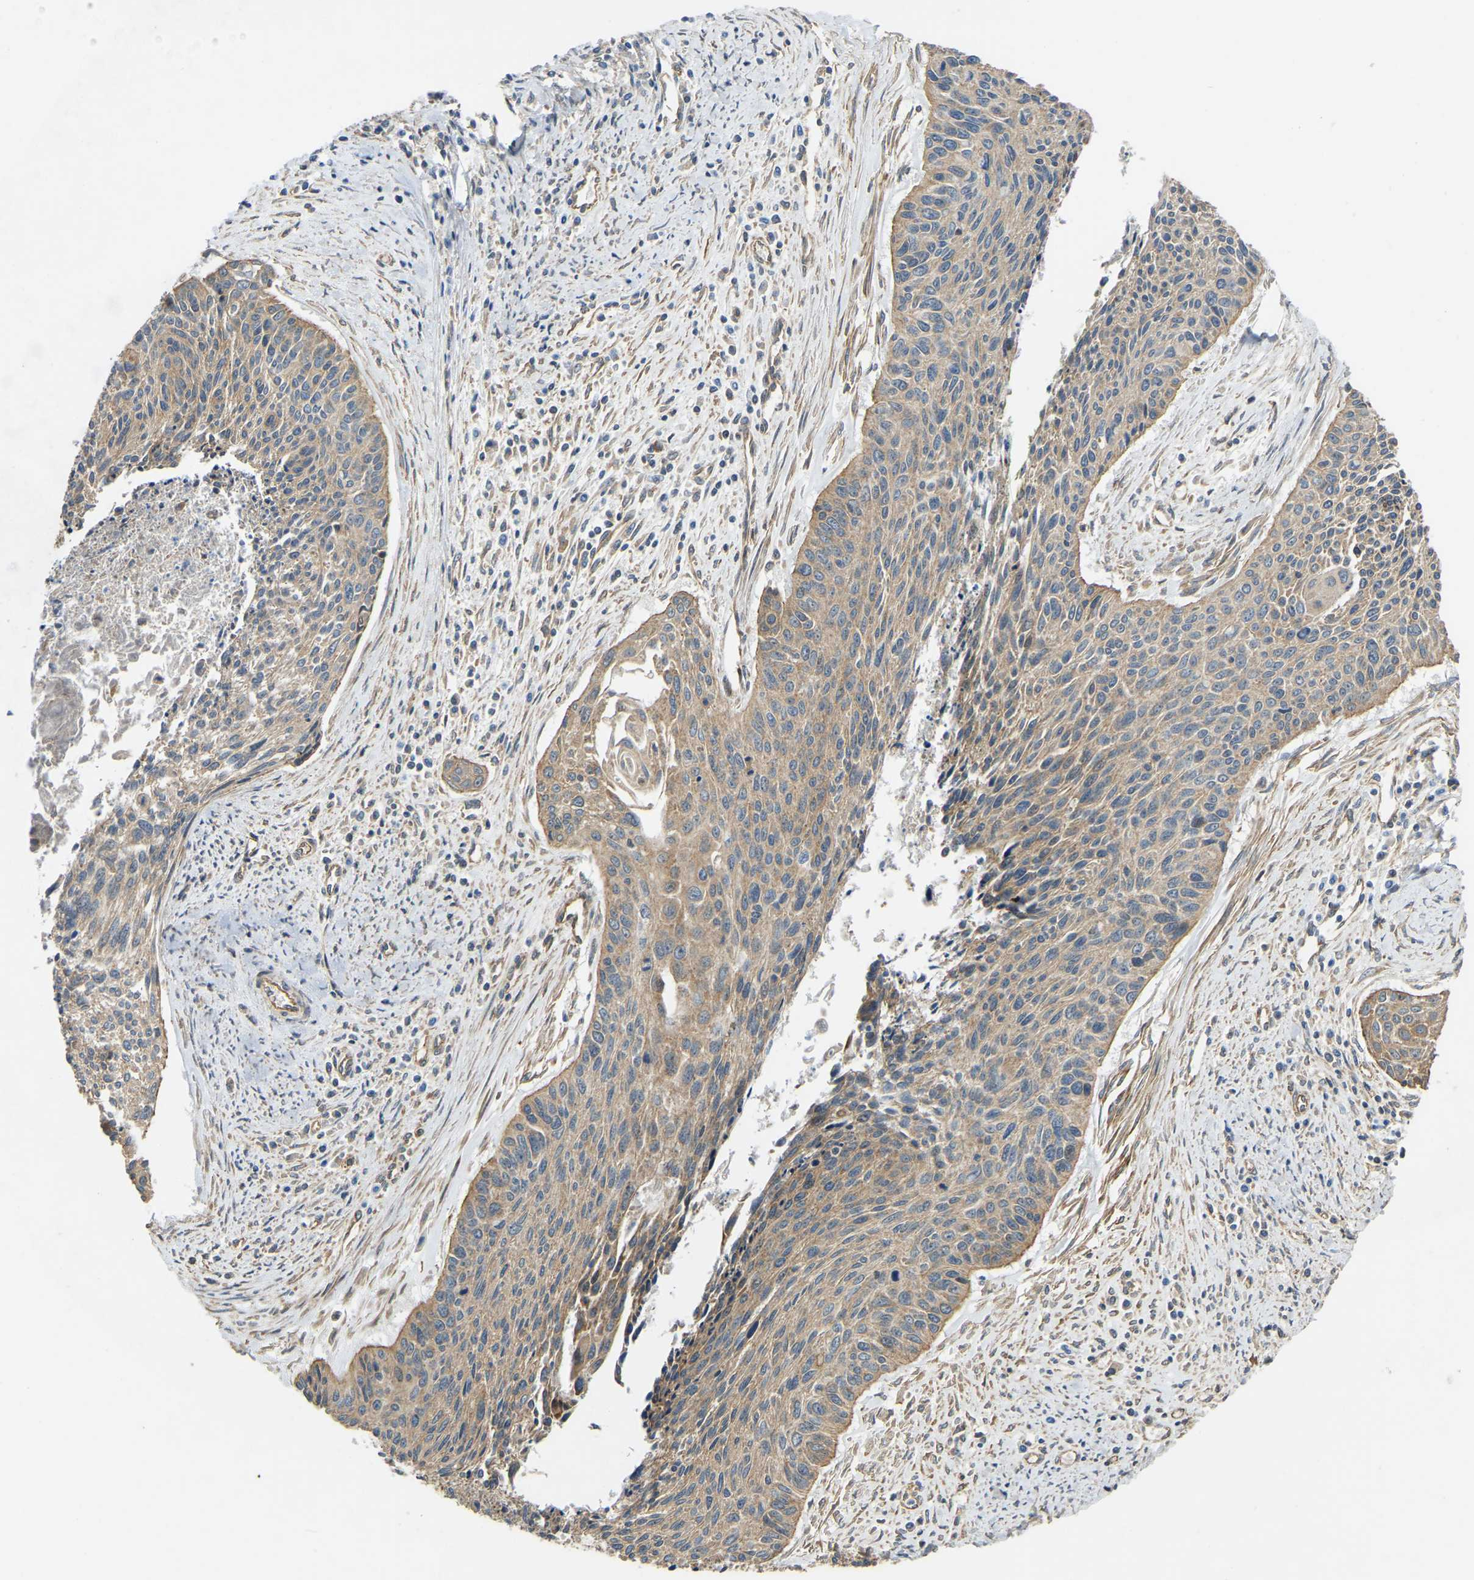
{"staining": {"intensity": "moderate", "quantity": ">75%", "location": "cytoplasmic/membranous"}, "tissue": "cervical cancer", "cell_type": "Tumor cells", "image_type": "cancer", "snomed": [{"axis": "morphology", "description": "Squamous cell carcinoma, NOS"}, {"axis": "topography", "description": "Cervix"}], "caption": "A brown stain shows moderate cytoplasmic/membranous staining of a protein in squamous cell carcinoma (cervical) tumor cells. (DAB (3,3'-diaminobenzidine) IHC with brightfield microscopy, high magnification).", "gene": "C21orf91", "patient": {"sex": "female", "age": 55}}